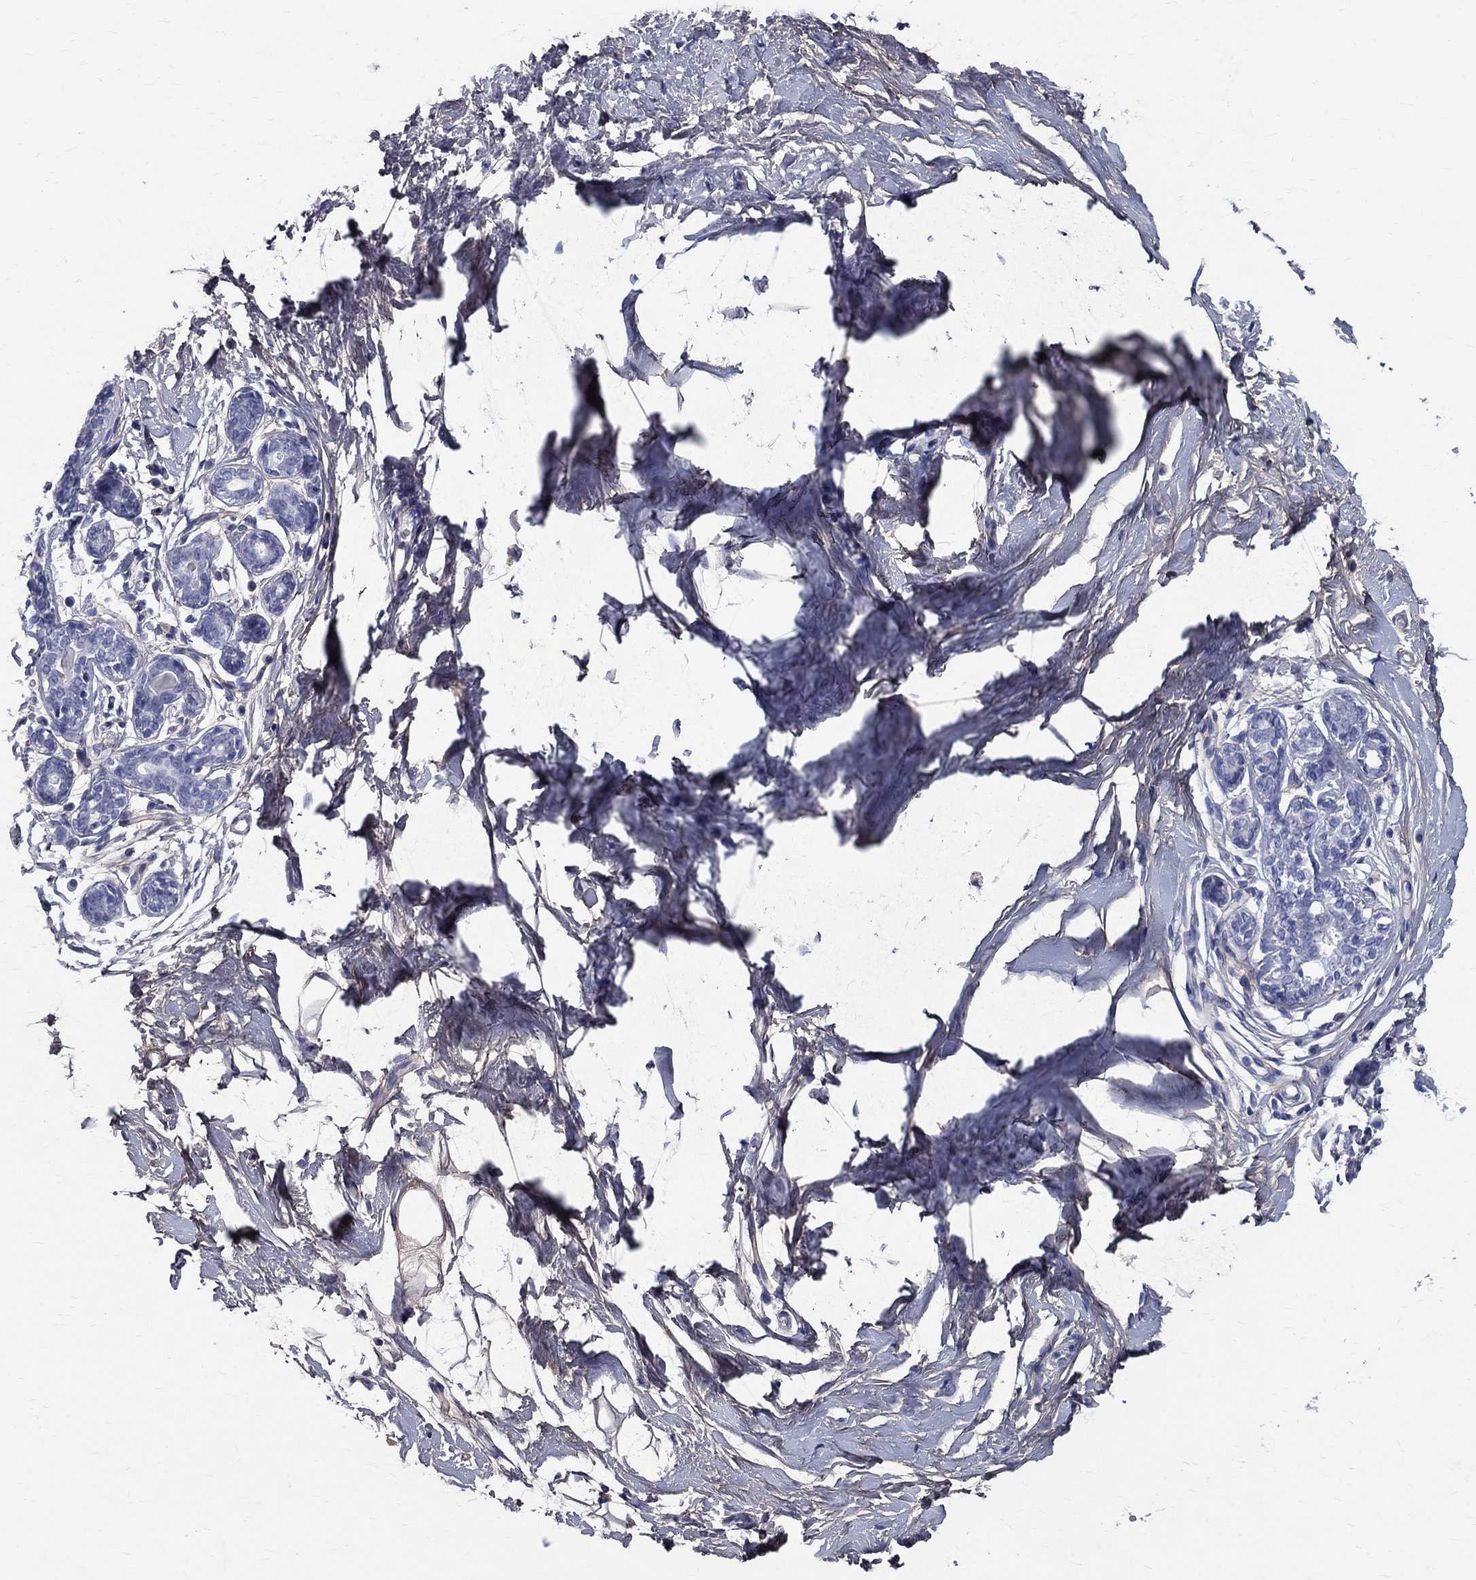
{"staining": {"intensity": "negative", "quantity": "none", "location": "none"}, "tissue": "breast", "cell_type": "Glandular cells", "image_type": "normal", "snomed": [{"axis": "morphology", "description": "Normal tissue, NOS"}, {"axis": "topography", "description": "Breast"}], "caption": "Normal breast was stained to show a protein in brown. There is no significant positivity in glandular cells.", "gene": "ANXA10", "patient": {"sex": "female", "age": 37}}